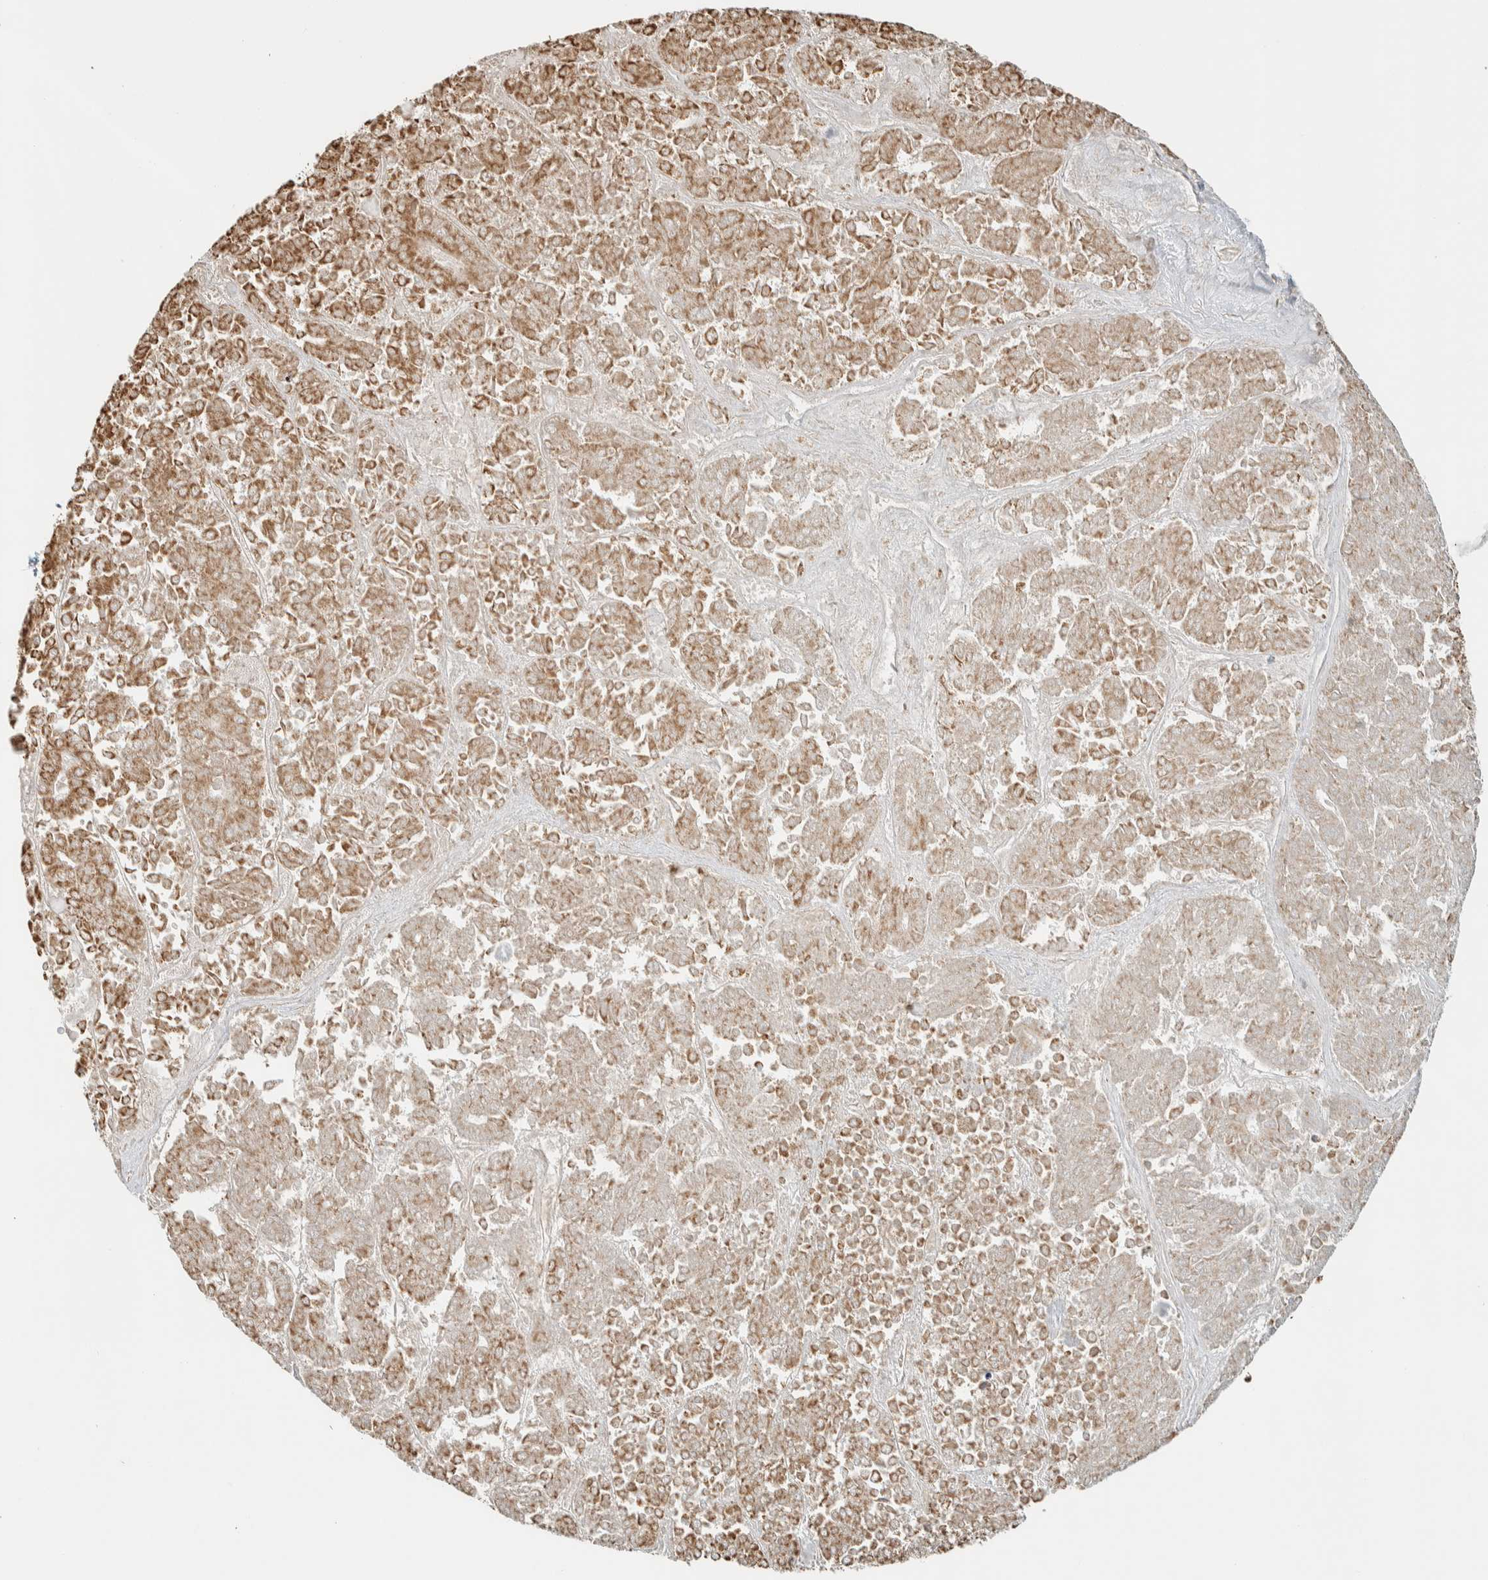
{"staining": {"intensity": "moderate", "quantity": ">75%", "location": "cytoplasmic/membranous"}, "tissue": "pancreatic cancer", "cell_type": "Tumor cells", "image_type": "cancer", "snomed": [{"axis": "morphology", "description": "Adenocarcinoma, NOS"}, {"axis": "topography", "description": "Pancreas"}], "caption": "Moderate cytoplasmic/membranous expression is identified in about >75% of tumor cells in pancreatic cancer. (Brightfield microscopy of DAB IHC at high magnification).", "gene": "RAB11FIP1", "patient": {"sex": "male", "age": 50}}